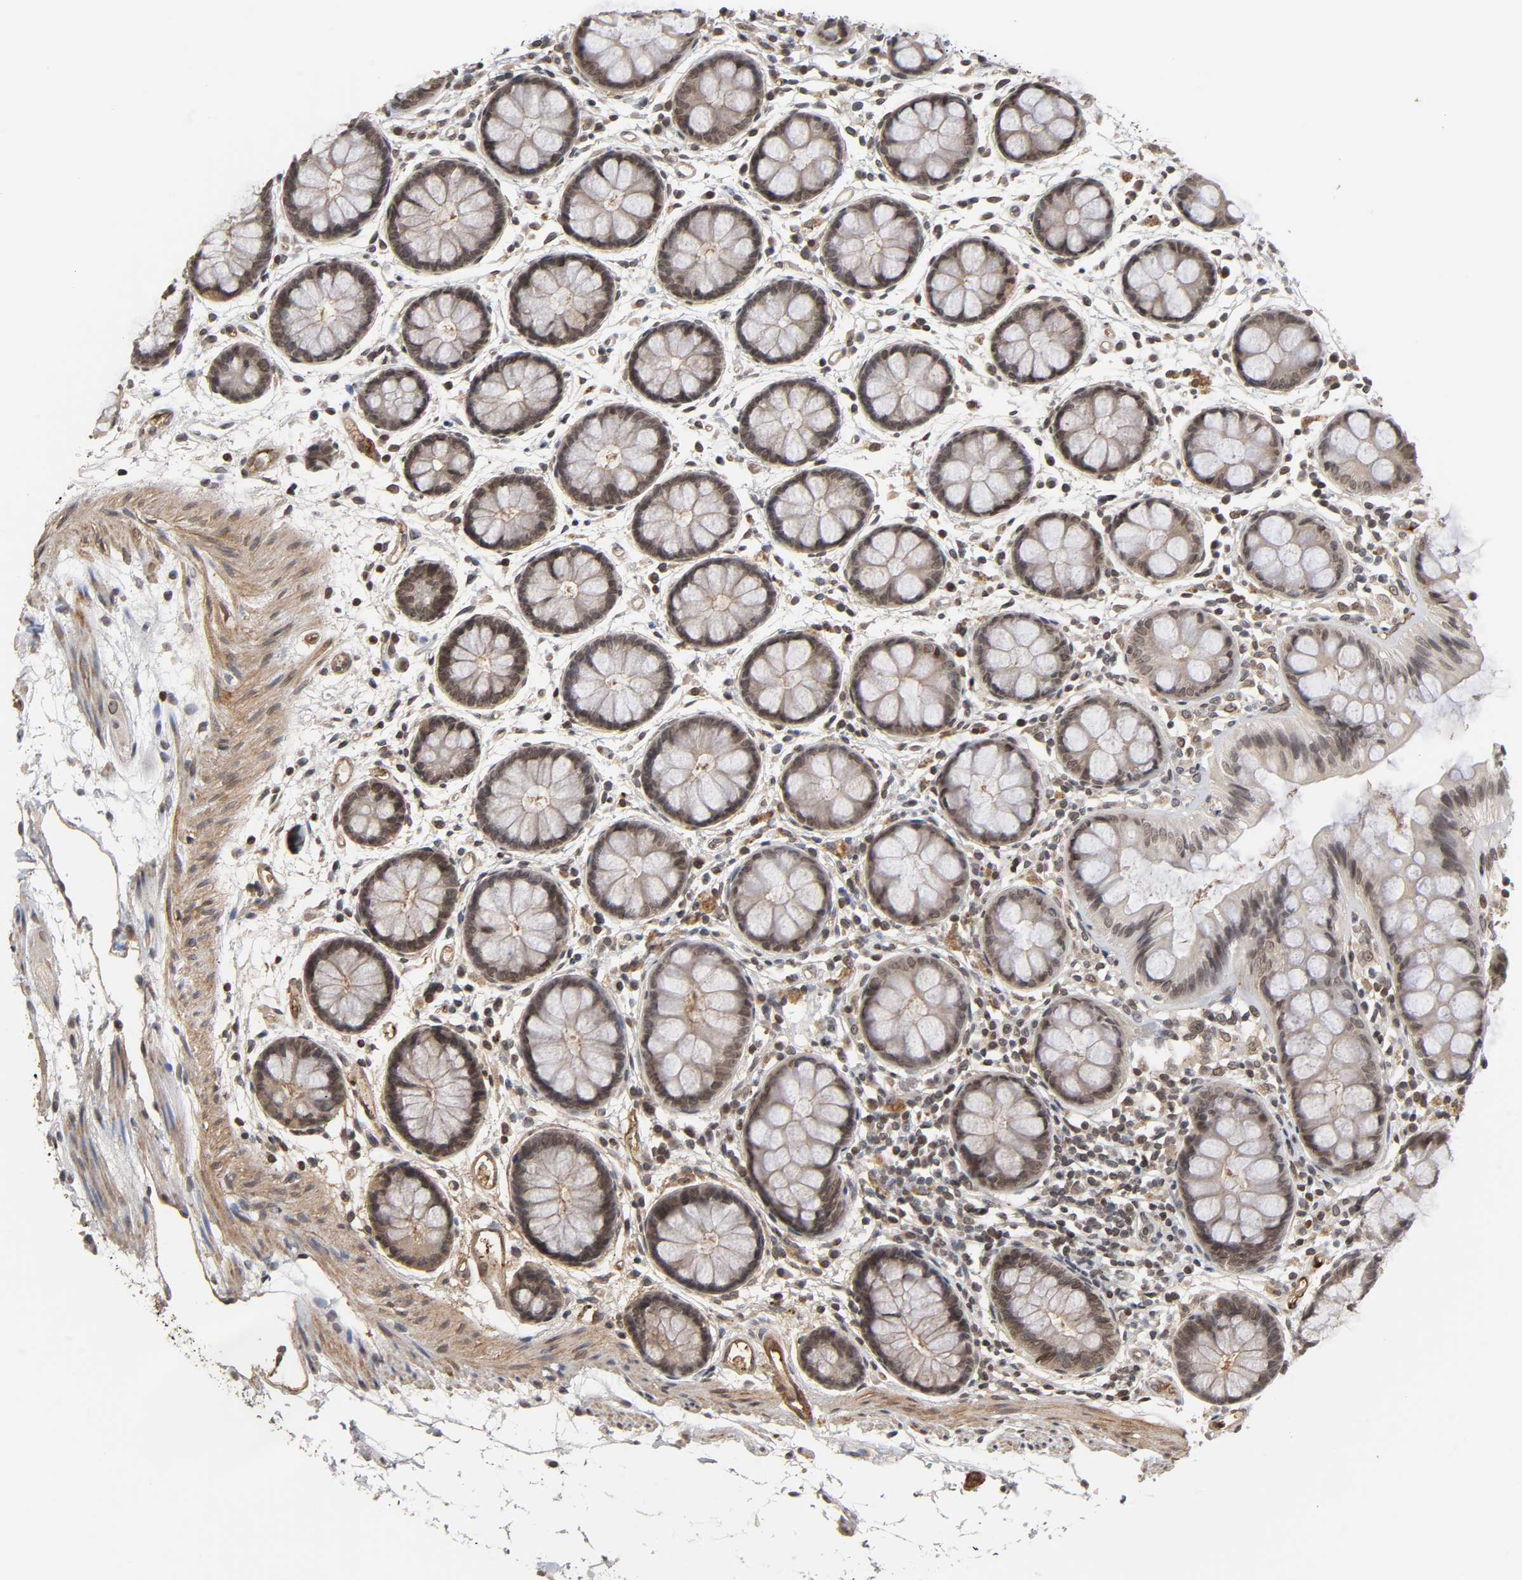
{"staining": {"intensity": "moderate", "quantity": "25%-75%", "location": "cytoplasmic/membranous,nuclear"}, "tissue": "rectum", "cell_type": "Glandular cells", "image_type": "normal", "snomed": [{"axis": "morphology", "description": "Normal tissue, NOS"}, {"axis": "topography", "description": "Rectum"}], "caption": "Immunohistochemical staining of benign rectum demonstrates medium levels of moderate cytoplasmic/membranous,nuclear expression in about 25%-75% of glandular cells.", "gene": "CPN2", "patient": {"sex": "female", "age": 66}}